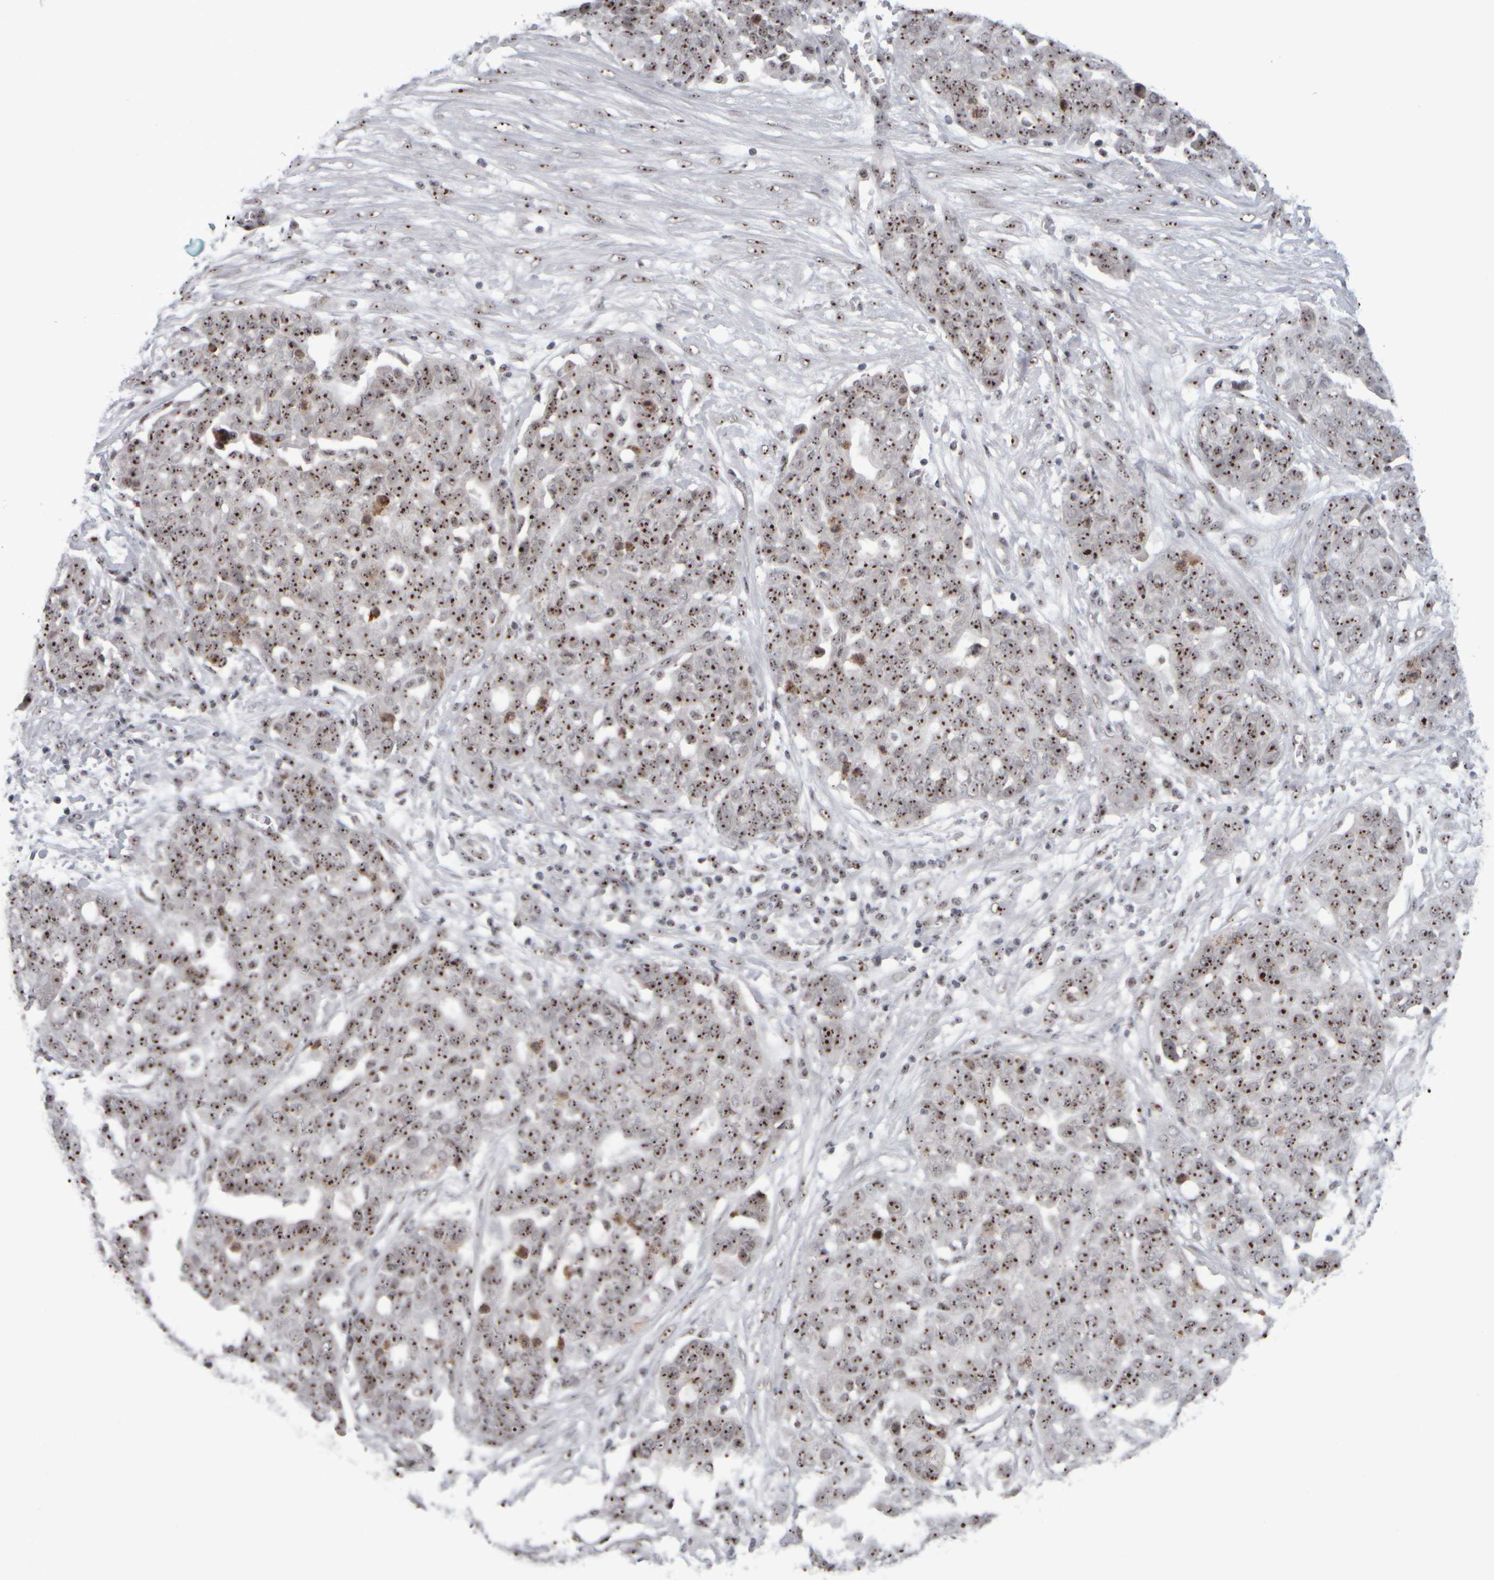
{"staining": {"intensity": "moderate", "quantity": ">75%", "location": "nuclear"}, "tissue": "ovarian cancer", "cell_type": "Tumor cells", "image_type": "cancer", "snomed": [{"axis": "morphology", "description": "Cystadenocarcinoma, serous, NOS"}, {"axis": "topography", "description": "Soft tissue"}, {"axis": "topography", "description": "Ovary"}], "caption": "Ovarian cancer (serous cystadenocarcinoma) tissue reveals moderate nuclear positivity in approximately >75% of tumor cells The staining is performed using DAB (3,3'-diaminobenzidine) brown chromogen to label protein expression. The nuclei are counter-stained blue using hematoxylin.", "gene": "SURF6", "patient": {"sex": "female", "age": 57}}